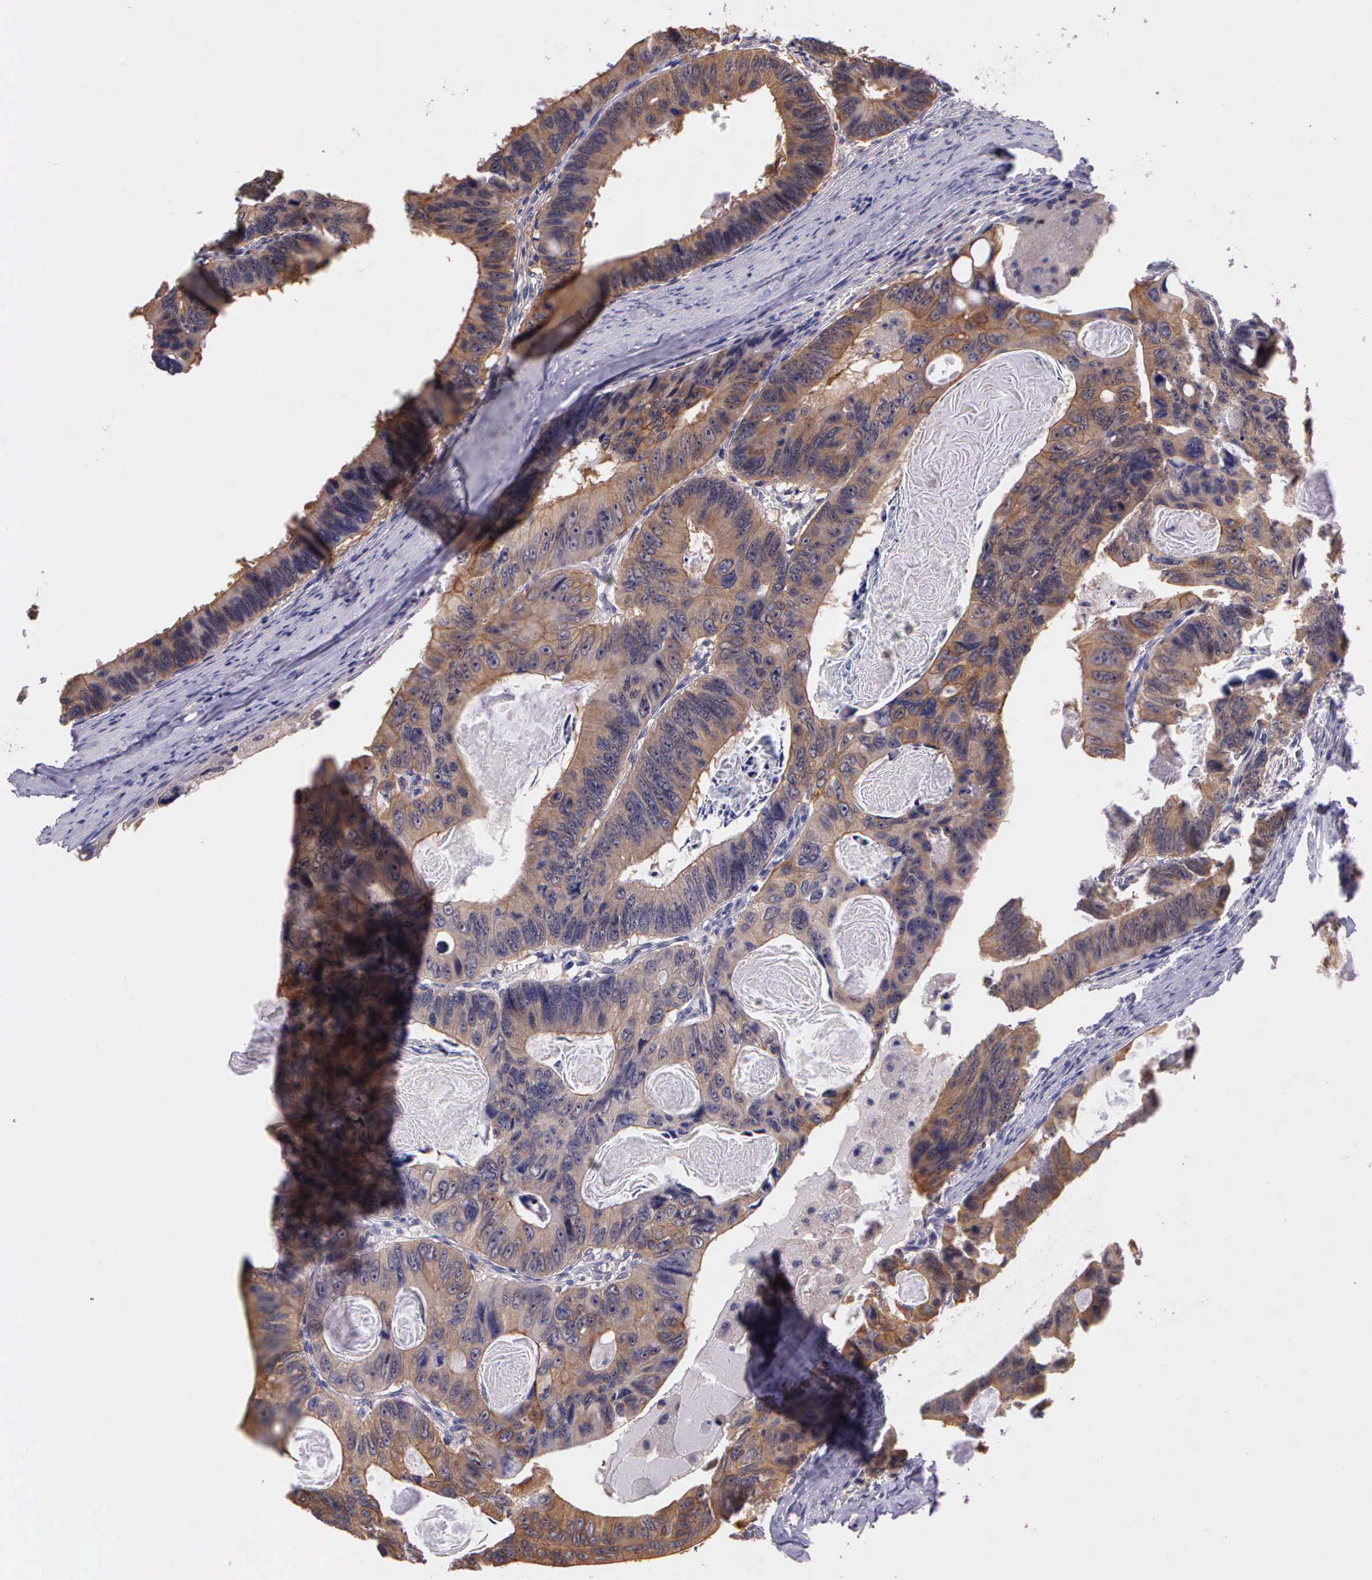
{"staining": {"intensity": "moderate", "quantity": ">75%", "location": "cytoplasmic/membranous"}, "tissue": "colorectal cancer", "cell_type": "Tumor cells", "image_type": "cancer", "snomed": [{"axis": "morphology", "description": "Adenocarcinoma, NOS"}, {"axis": "topography", "description": "Colon"}], "caption": "Moderate cytoplasmic/membranous positivity is seen in about >75% of tumor cells in colorectal adenocarcinoma.", "gene": "IGBP1", "patient": {"sex": "female", "age": 55}}